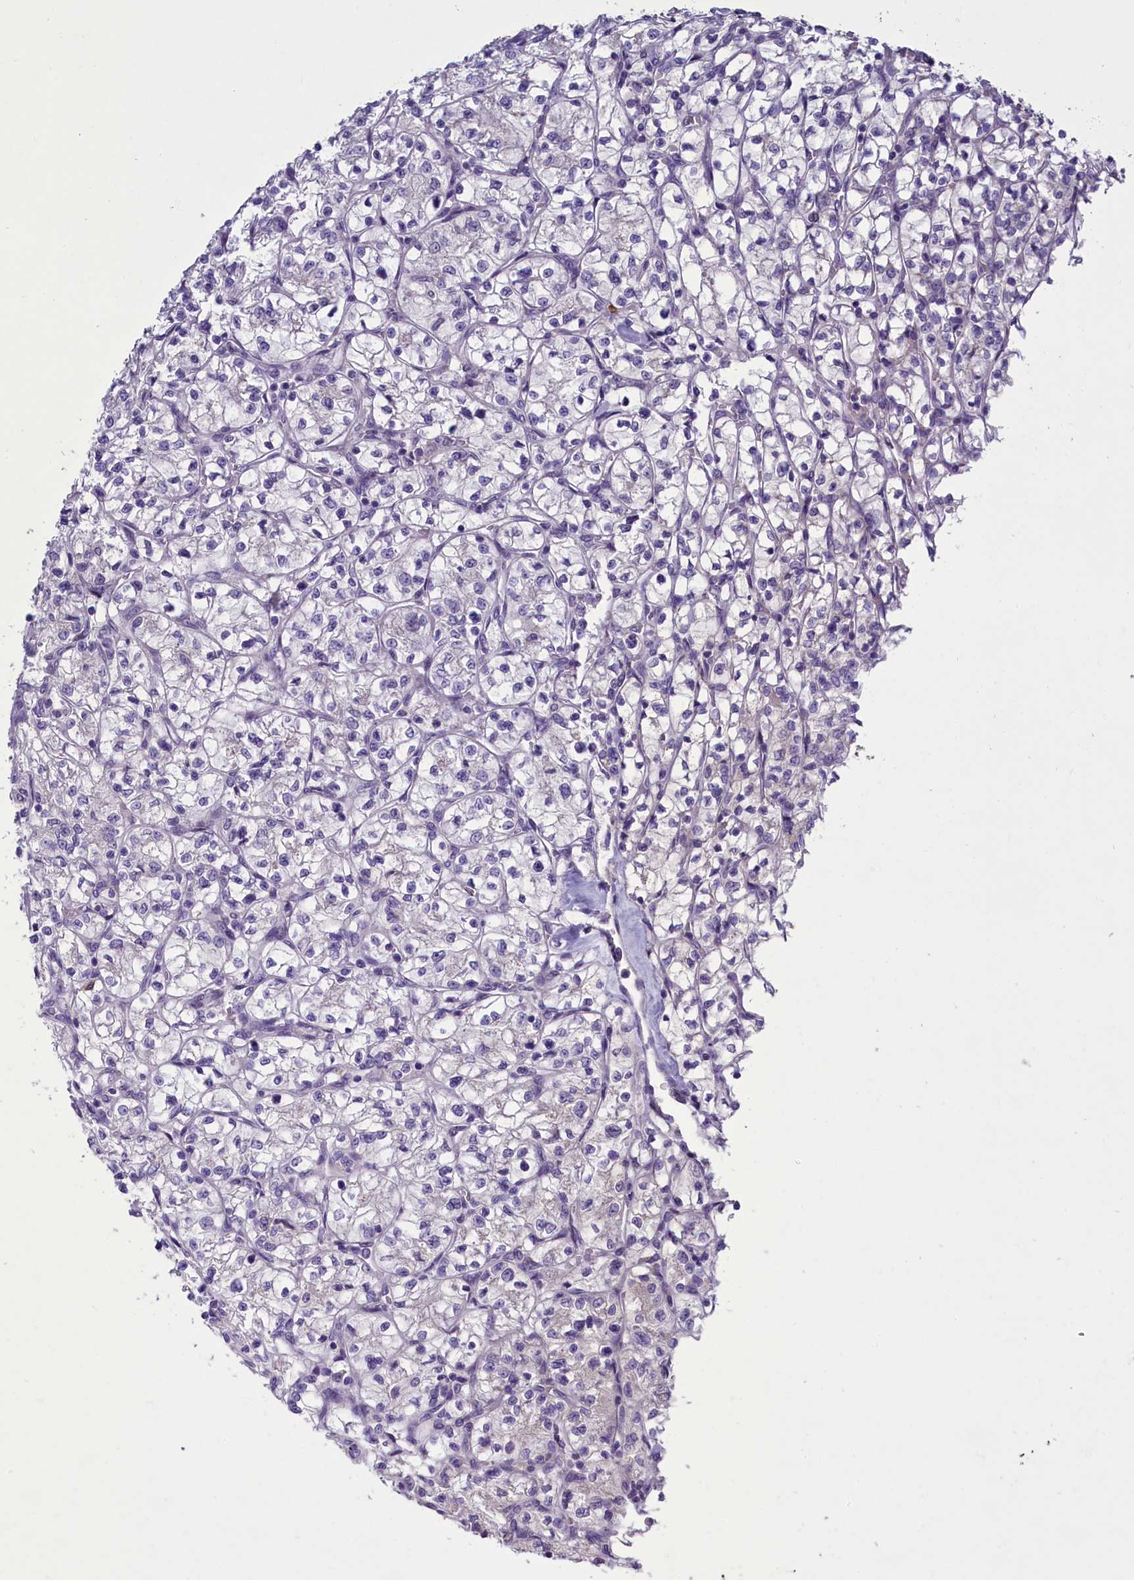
{"staining": {"intensity": "negative", "quantity": "none", "location": "none"}, "tissue": "renal cancer", "cell_type": "Tumor cells", "image_type": "cancer", "snomed": [{"axis": "morphology", "description": "Adenocarcinoma, NOS"}, {"axis": "topography", "description": "Kidney"}], "caption": "This is an immunohistochemistry image of human renal cancer. There is no staining in tumor cells.", "gene": "ENPP6", "patient": {"sex": "female", "age": 64}}